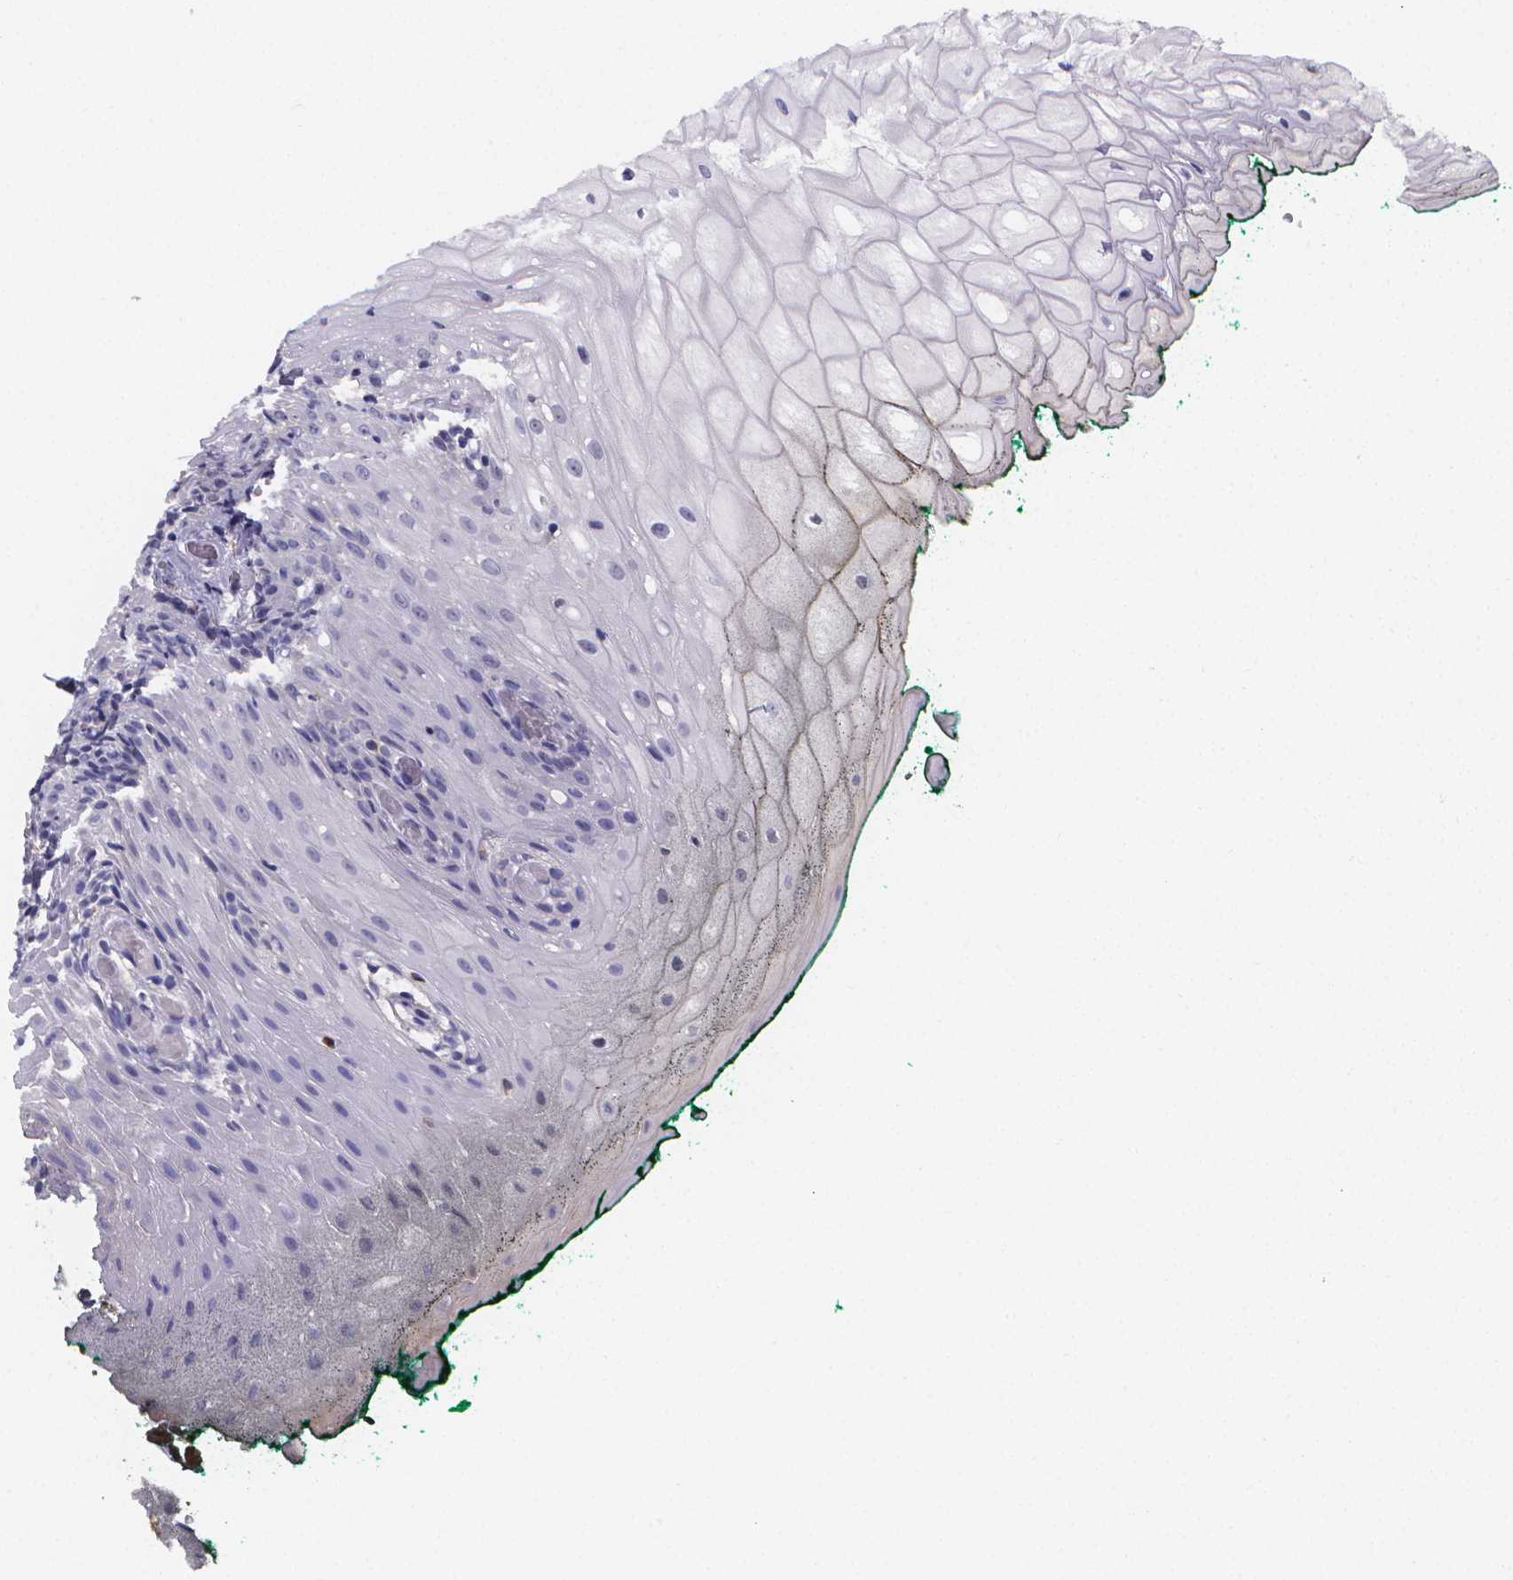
{"staining": {"intensity": "negative", "quantity": "none", "location": "none"}, "tissue": "oral mucosa", "cell_type": "Squamous epithelial cells", "image_type": "normal", "snomed": [{"axis": "morphology", "description": "Normal tissue, NOS"}, {"axis": "topography", "description": "Oral tissue"}, {"axis": "topography", "description": "Head-Neck"}], "caption": "Protein analysis of normal oral mucosa exhibits no significant expression in squamous epithelial cells.", "gene": "PAH", "patient": {"sex": "female", "age": 68}}